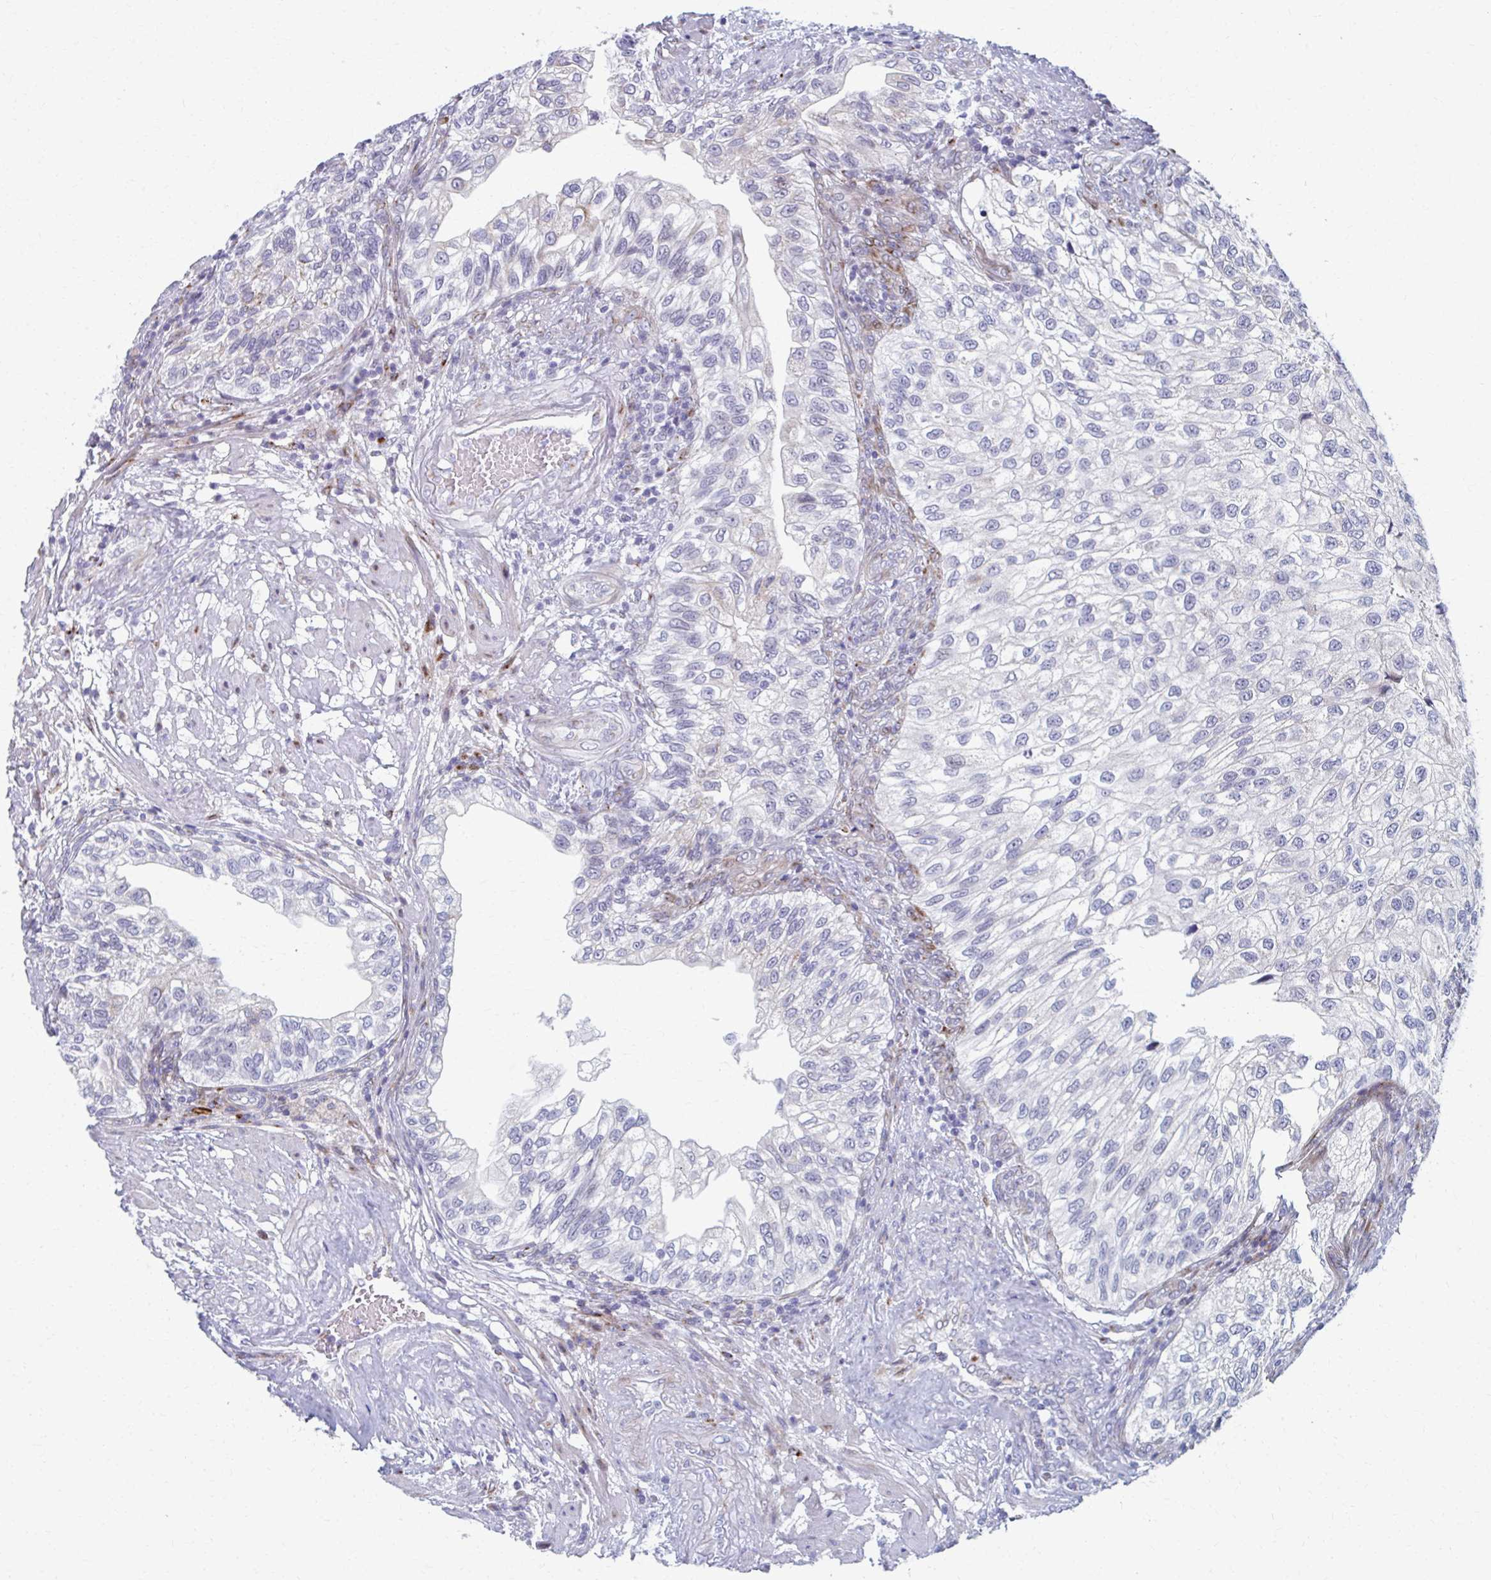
{"staining": {"intensity": "negative", "quantity": "none", "location": "none"}, "tissue": "urothelial cancer", "cell_type": "Tumor cells", "image_type": "cancer", "snomed": [{"axis": "morphology", "description": "Urothelial carcinoma, NOS"}, {"axis": "topography", "description": "Urinary bladder"}], "caption": "High magnification brightfield microscopy of urothelial cancer stained with DAB (3,3'-diaminobenzidine) (brown) and counterstained with hematoxylin (blue): tumor cells show no significant positivity.", "gene": "OLFM2", "patient": {"sex": "male", "age": 87}}